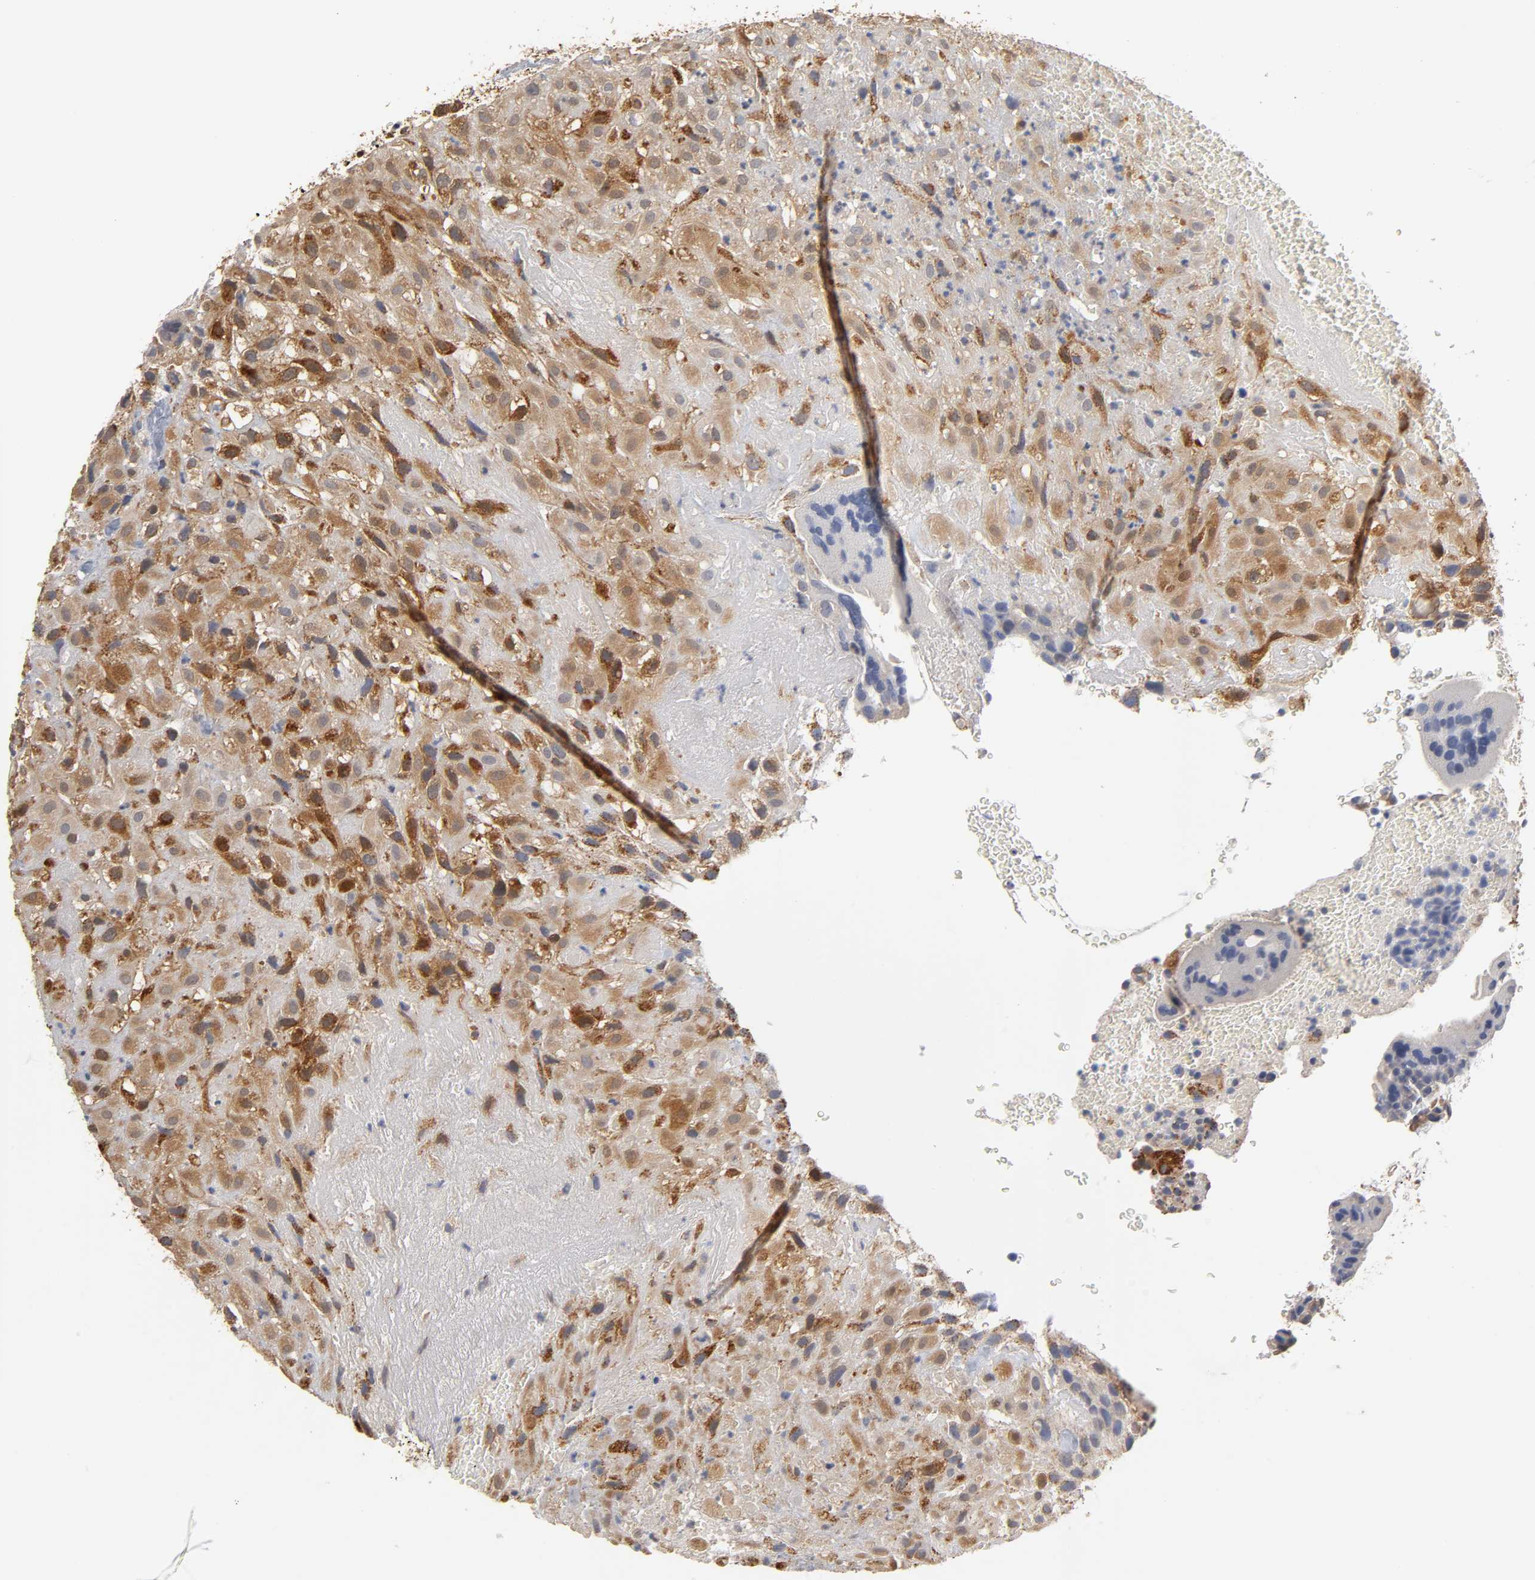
{"staining": {"intensity": "strong", "quantity": ">75%", "location": "cytoplasmic/membranous,nuclear"}, "tissue": "placenta", "cell_type": "Decidual cells", "image_type": "normal", "snomed": [{"axis": "morphology", "description": "Normal tissue, NOS"}, {"axis": "topography", "description": "Placenta"}], "caption": "A high amount of strong cytoplasmic/membranous,nuclear expression is seen in about >75% of decidual cells in benign placenta.", "gene": "ISG15", "patient": {"sex": "female", "age": 19}}